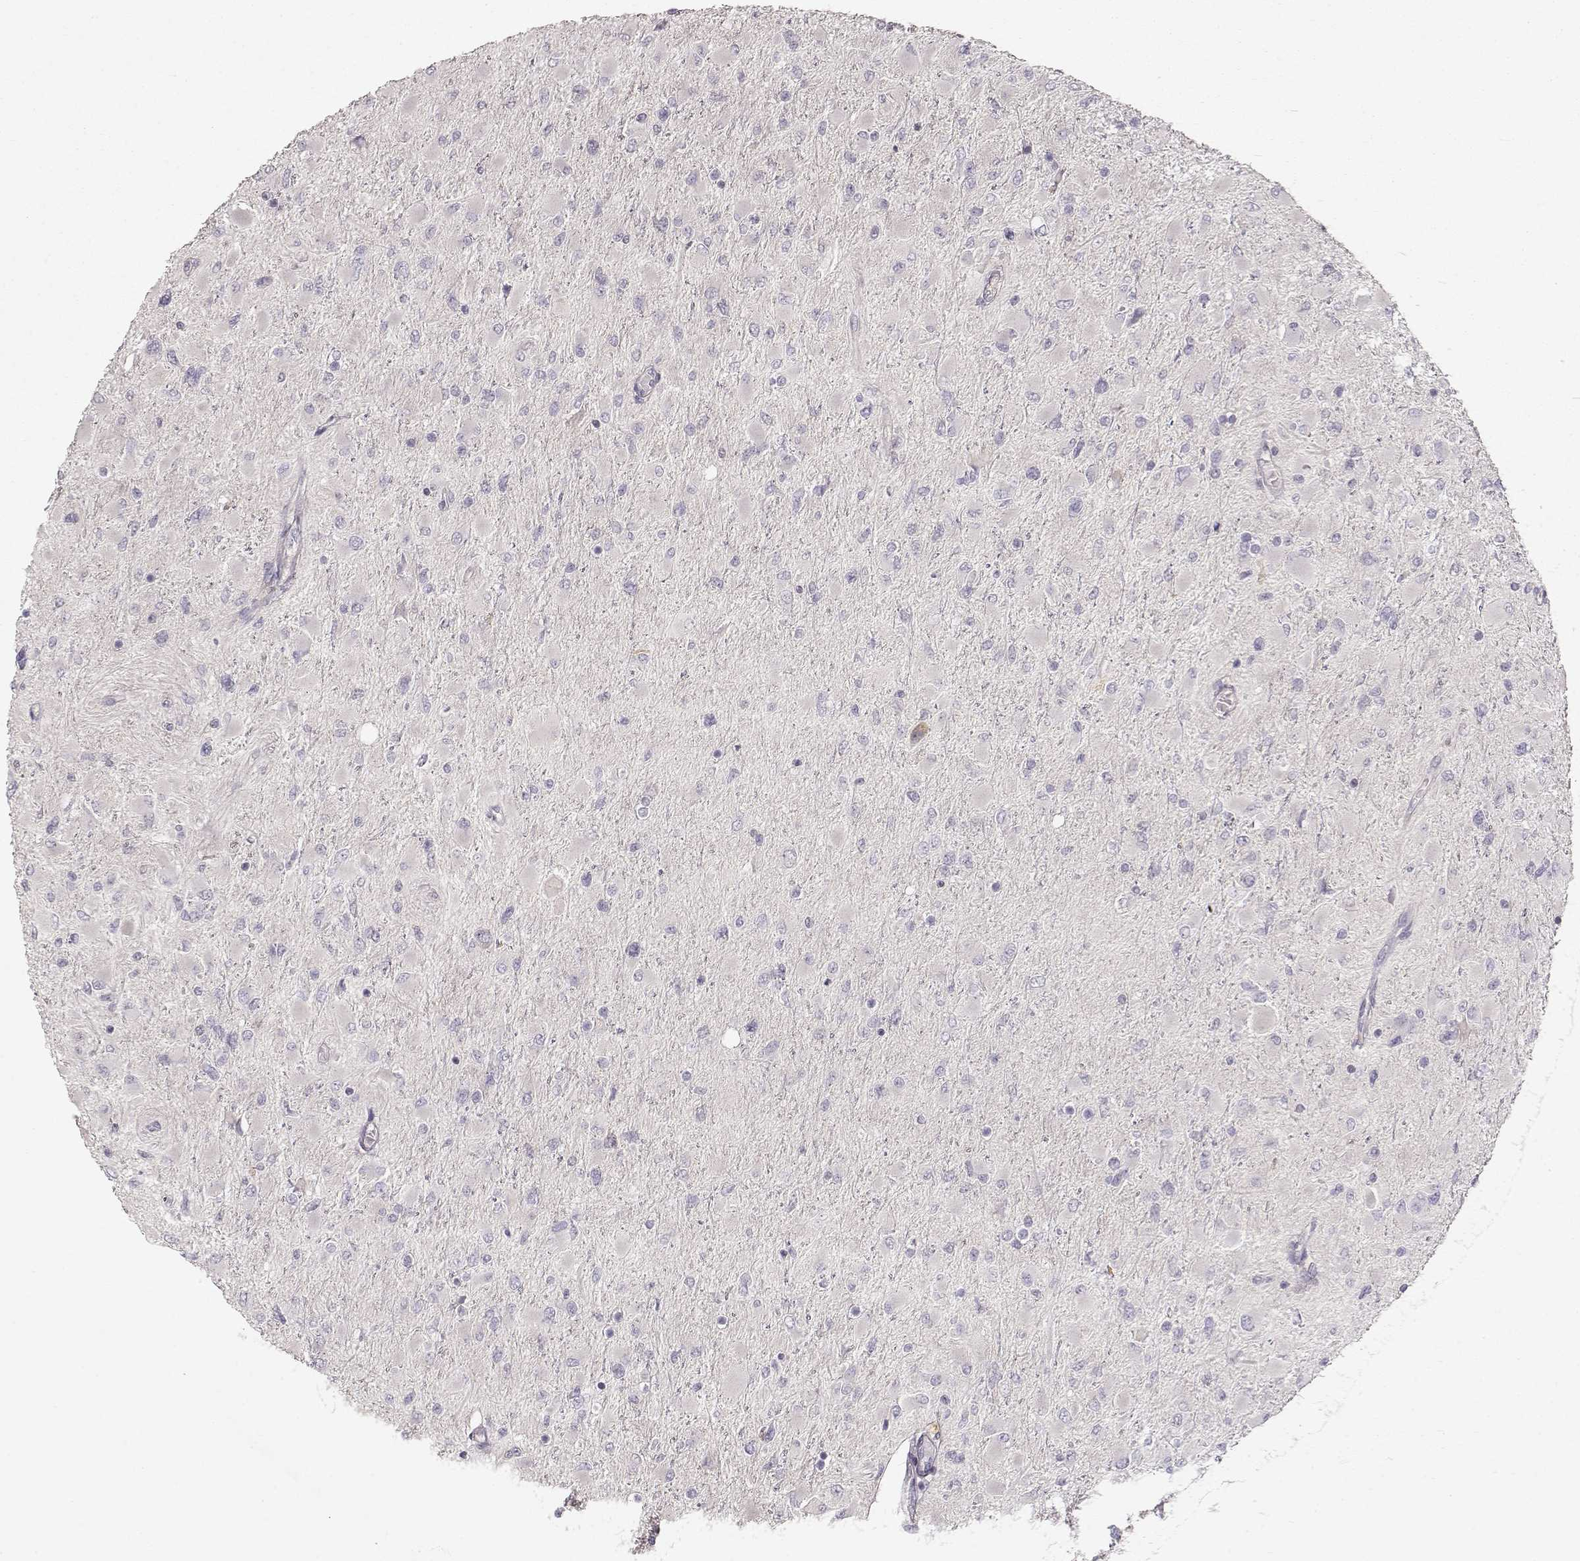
{"staining": {"intensity": "negative", "quantity": "none", "location": "none"}, "tissue": "glioma", "cell_type": "Tumor cells", "image_type": "cancer", "snomed": [{"axis": "morphology", "description": "Glioma, malignant, High grade"}, {"axis": "topography", "description": "Cerebral cortex"}], "caption": "DAB (3,3'-diaminobenzidine) immunohistochemical staining of human glioma exhibits no significant expression in tumor cells.", "gene": "ARHGAP8", "patient": {"sex": "female", "age": 36}}